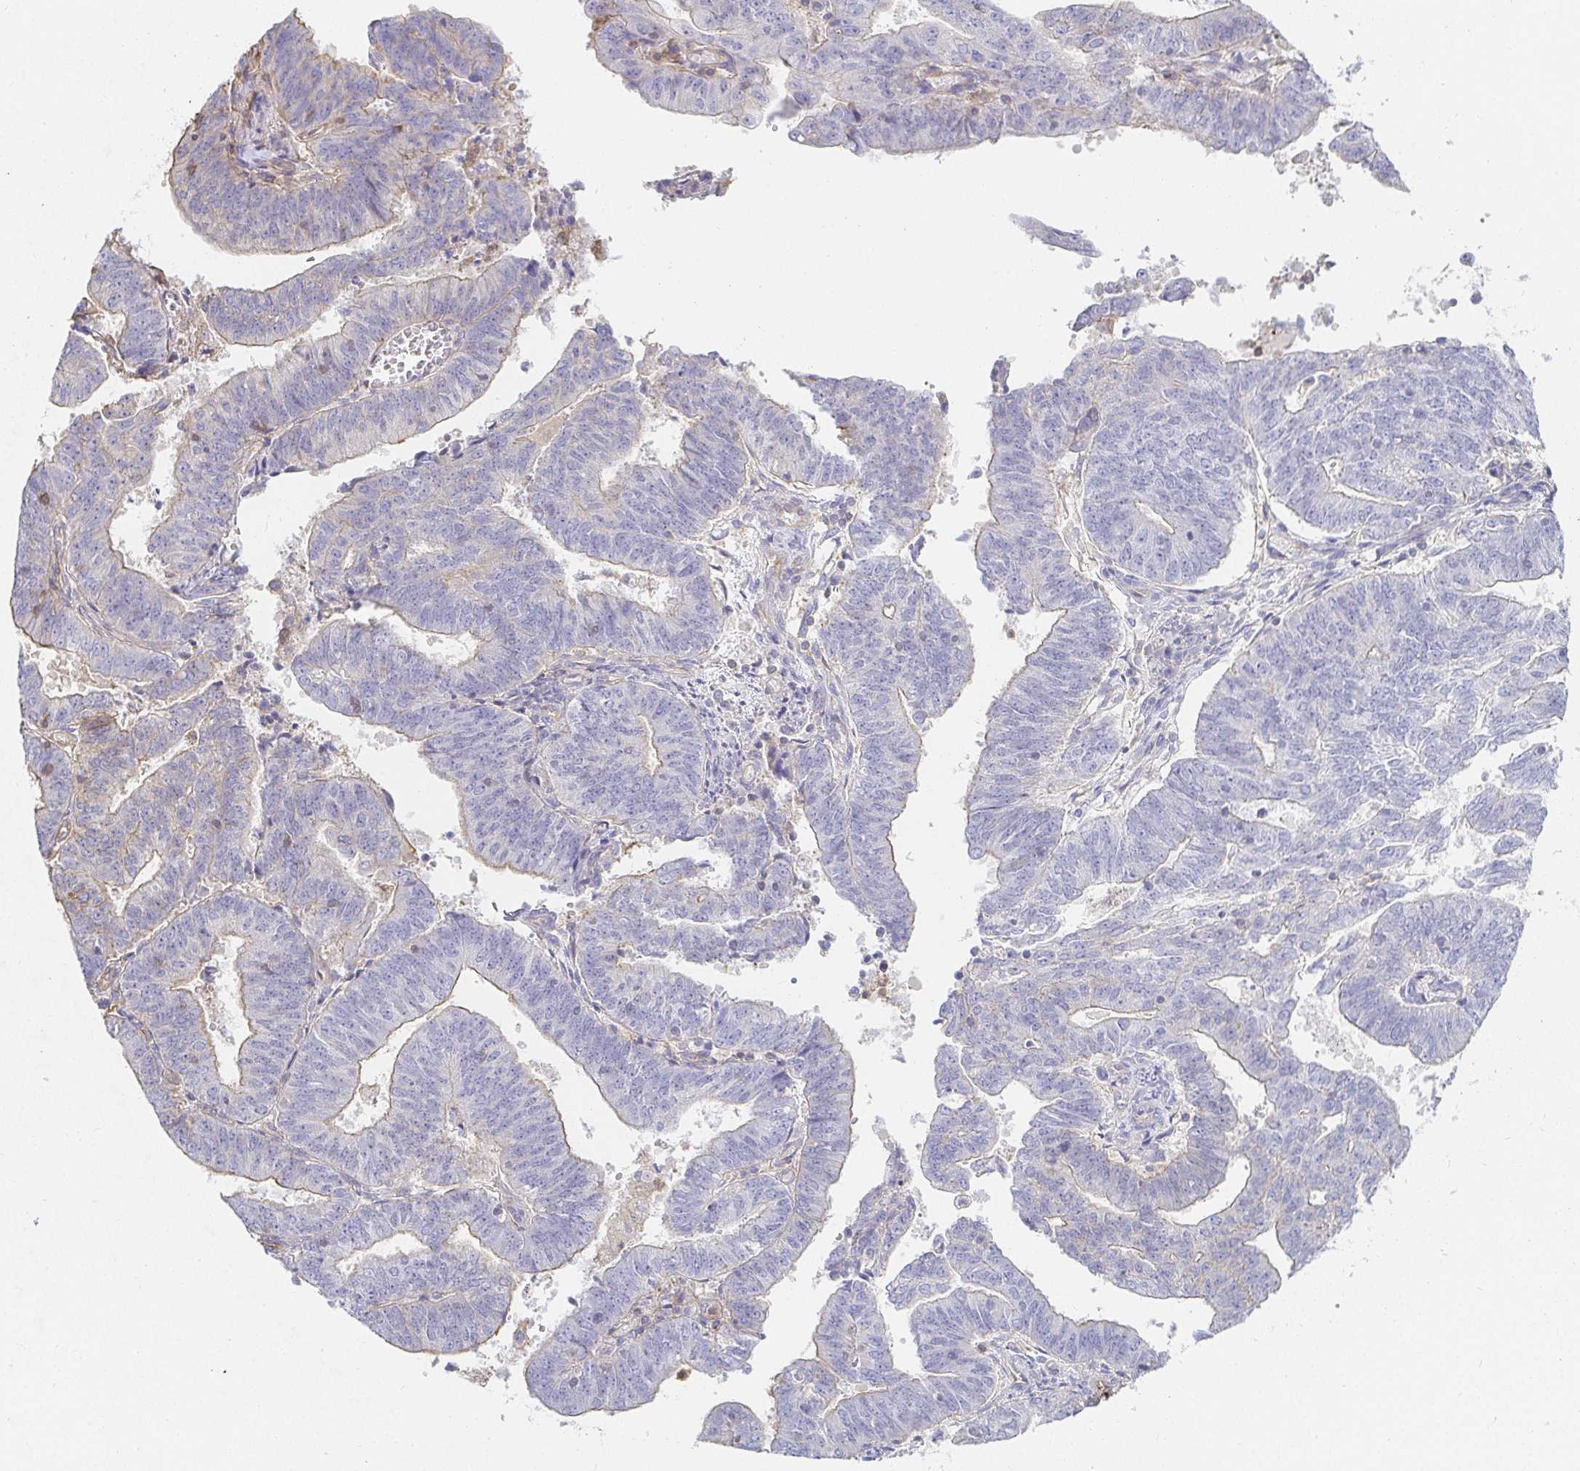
{"staining": {"intensity": "weak", "quantity": "<25%", "location": "cytoplasmic/membranous"}, "tissue": "endometrial cancer", "cell_type": "Tumor cells", "image_type": "cancer", "snomed": [{"axis": "morphology", "description": "Adenocarcinoma, NOS"}, {"axis": "topography", "description": "Endometrium"}], "caption": "Image shows no significant protein expression in tumor cells of endometrial adenocarcinoma. (Brightfield microscopy of DAB (3,3'-diaminobenzidine) immunohistochemistry (IHC) at high magnification).", "gene": "TSPAN19", "patient": {"sex": "female", "age": 82}}